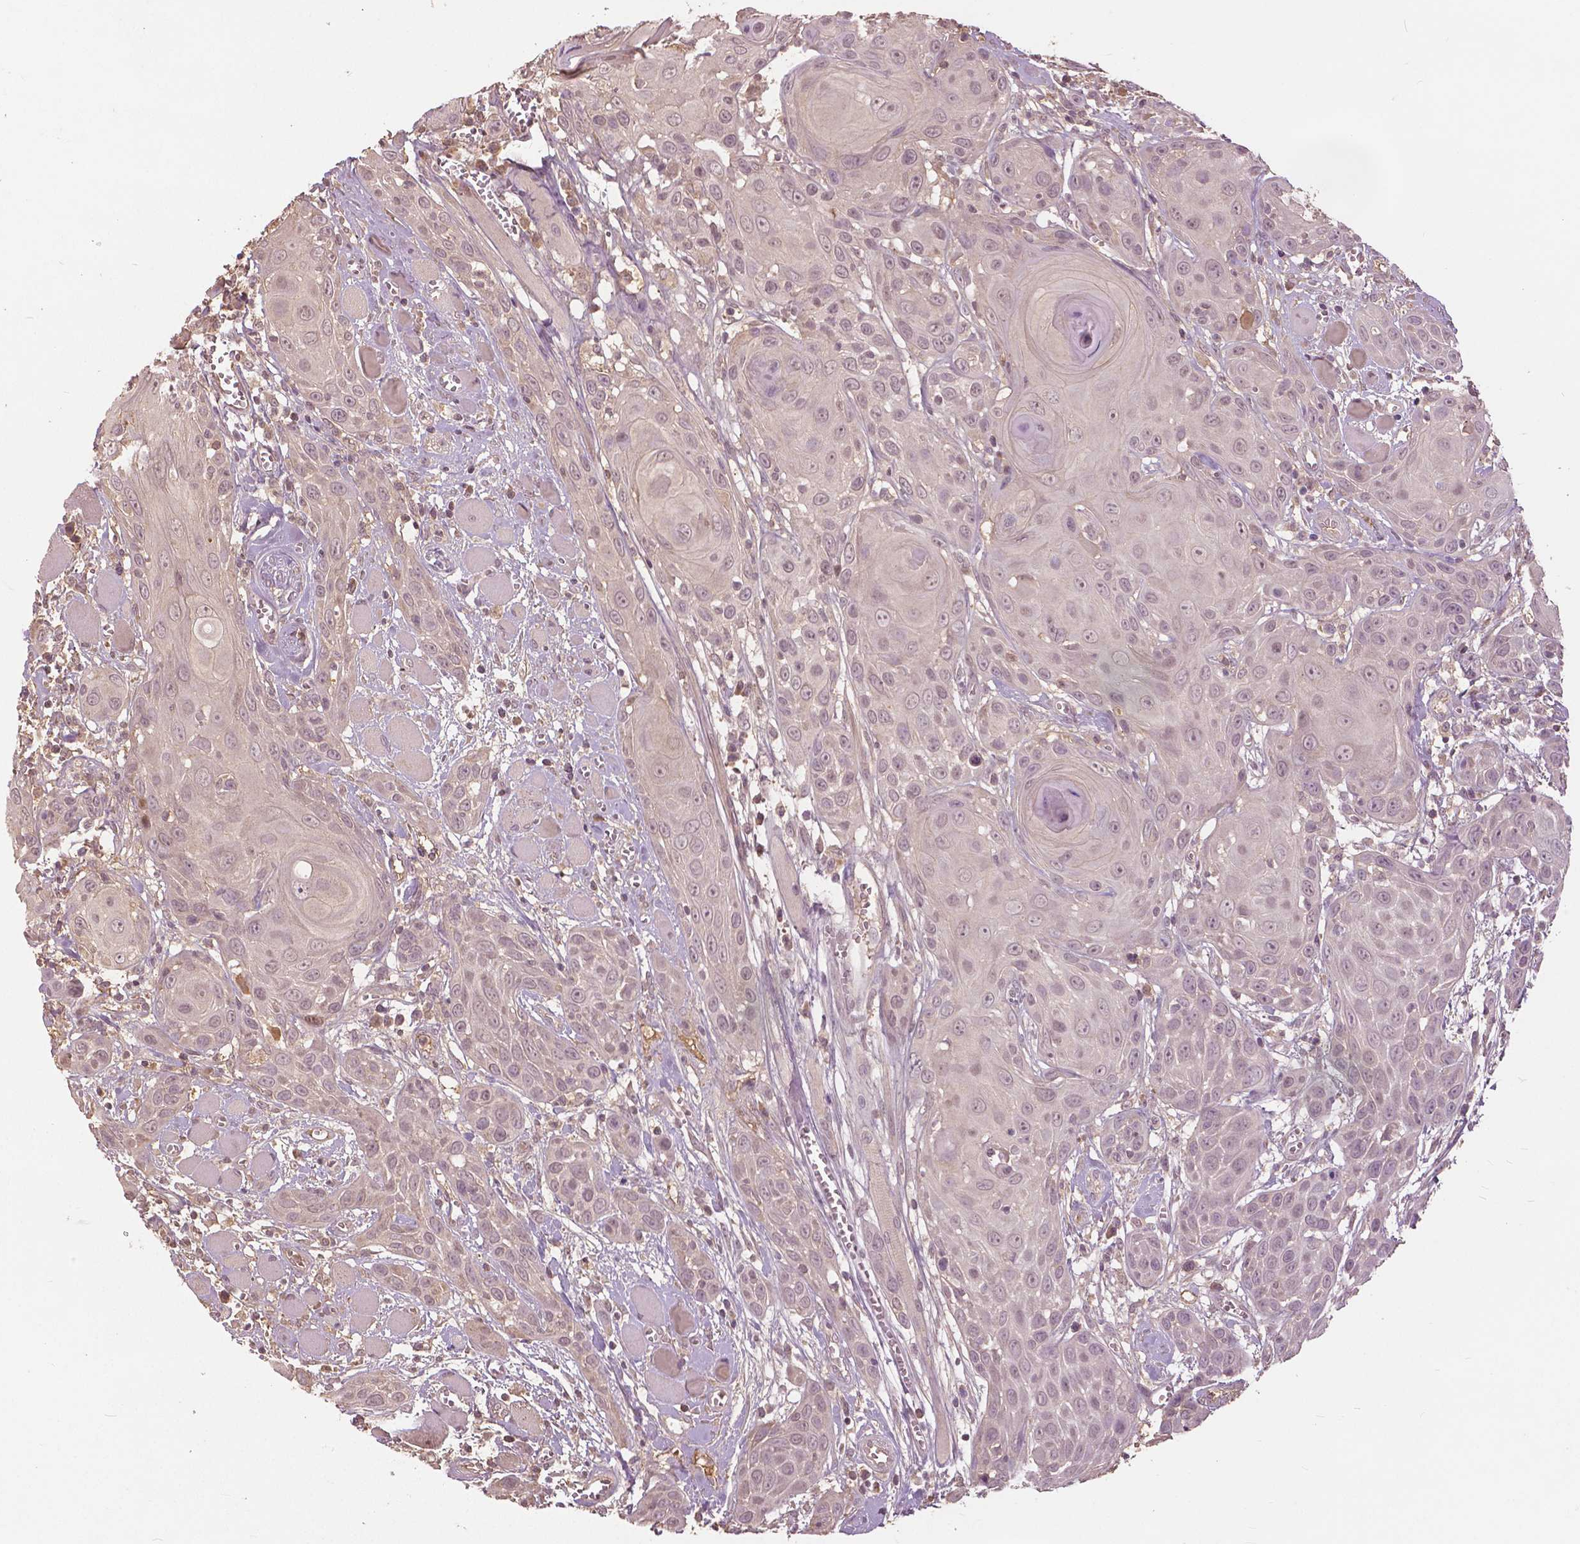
{"staining": {"intensity": "weak", "quantity": "<25%", "location": "nuclear"}, "tissue": "head and neck cancer", "cell_type": "Tumor cells", "image_type": "cancer", "snomed": [{"axis": "morphology", "description": "Squamous cell carcinoma, NOS"}, {"axis": "topography", "description": "Head-Neck"}], "caption": "Head and neck cancer (squamous cell carcinoma) was stained to show a protein in brown. There is no significant expression in tumor cells.", "gene": "ANGPTL4", "patient": {"sex": "female", "age": 80}}